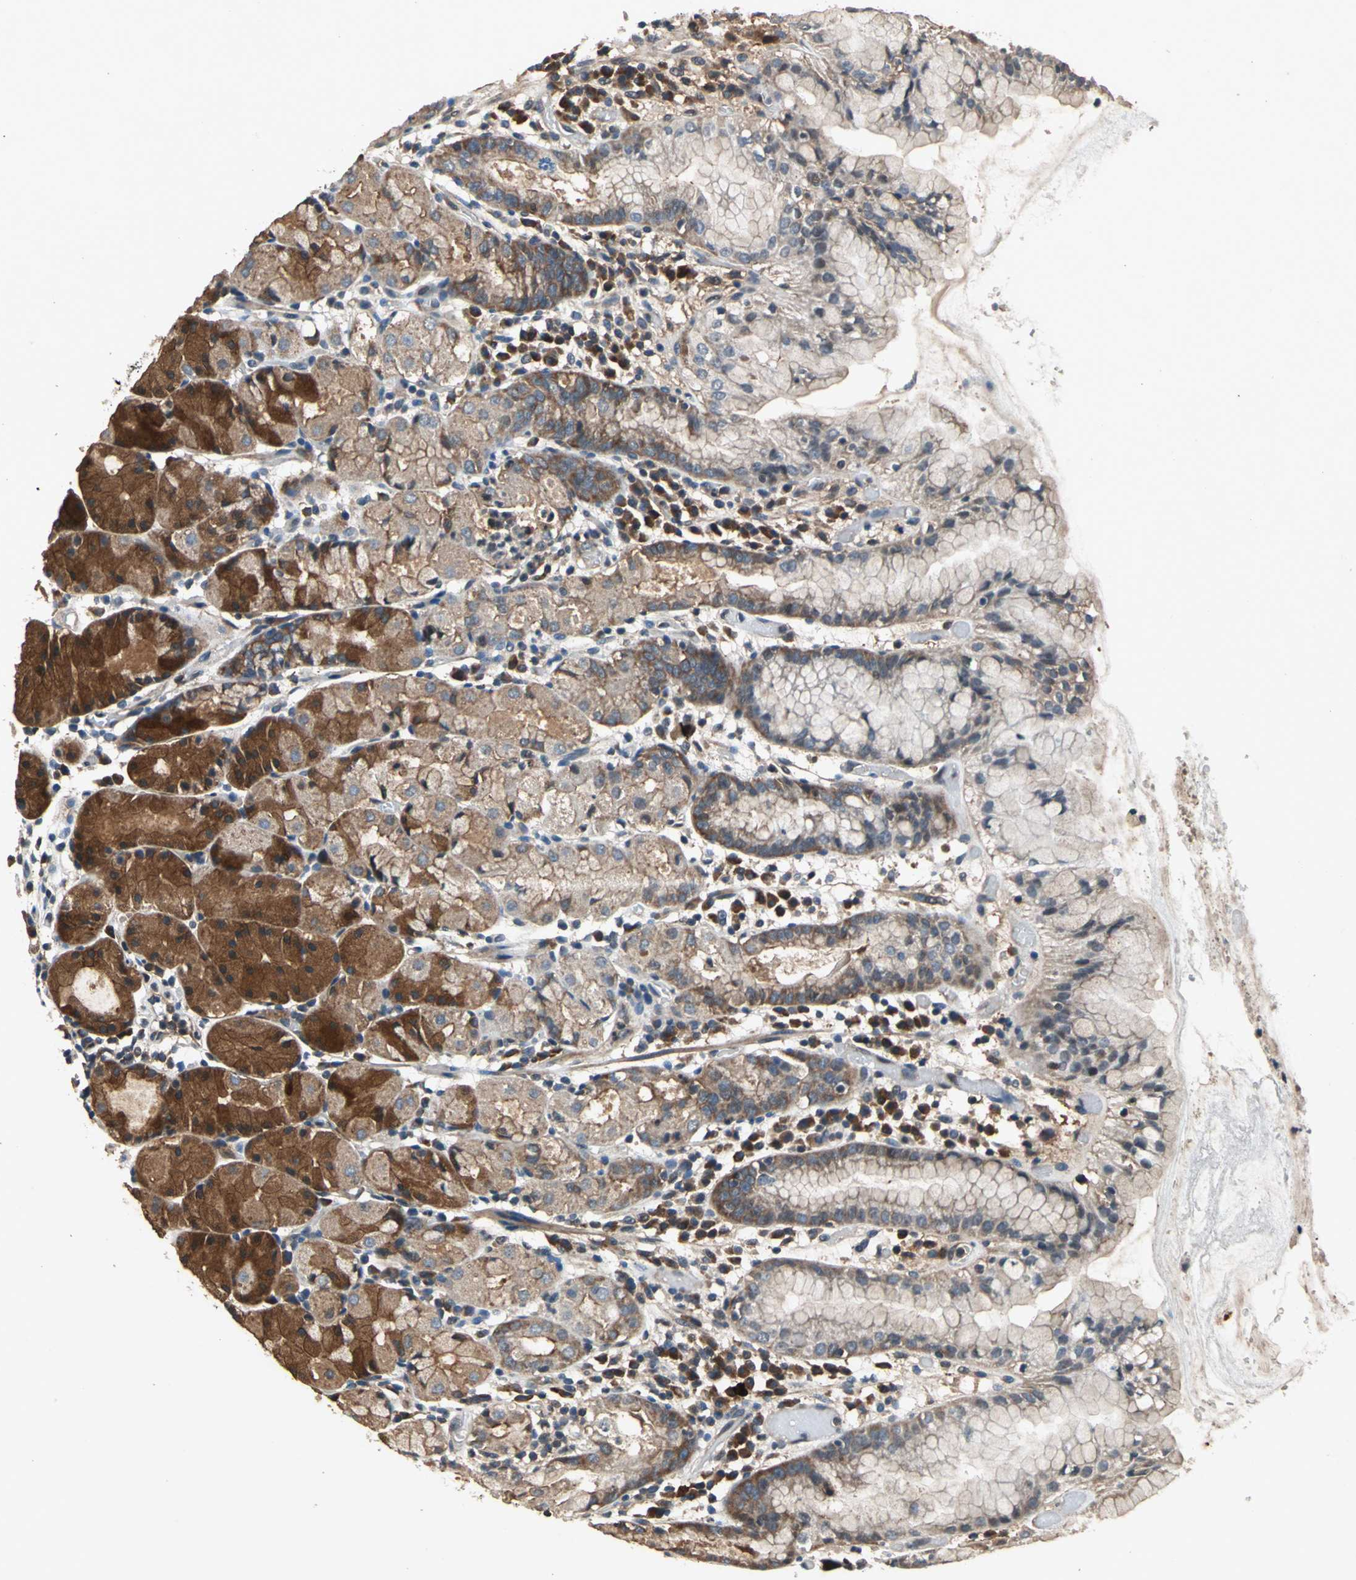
{"staining": {"intensity": "strong", "quantity": "25%-75%", "location": "cytoplasmic/membranous"}, "tissue": "stomach", "cell_type": "Glandular cells", "image_type": "normal", "snomed": [{"axis": "morphology", "description": "Normal tissue, NOS"}, {"axis": "topography", "description": "Stomach"}, {"axis": "topography", "description": "Stomach, lower"}], "caption": "Human stomach stained with a brown dye demonstrates strong cytoplasmic/membranous positive expression in about 25%-75% of glandular cells.", "gene": "EIF2B2", "patient": {"sex": "female", "age": 75}}